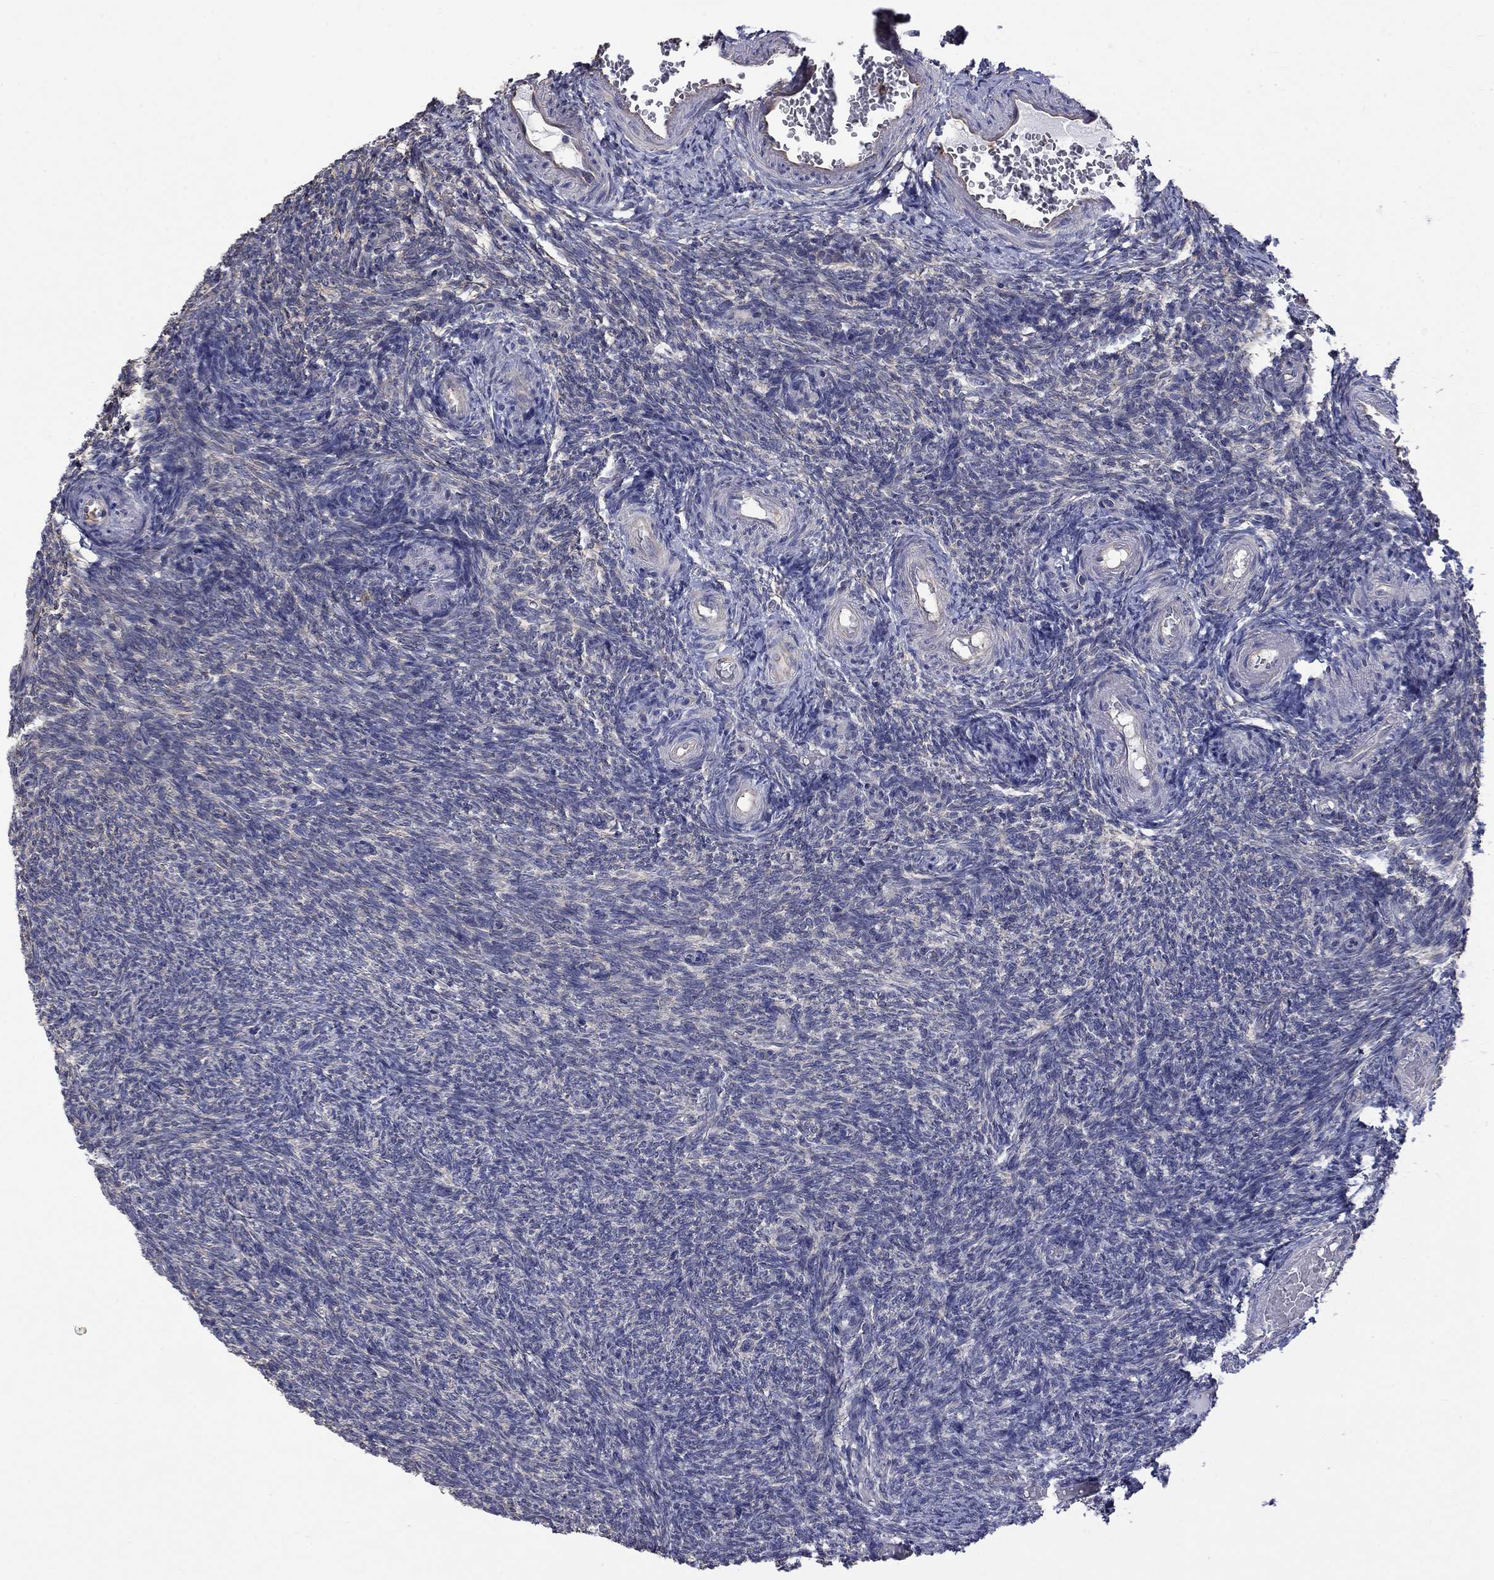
{"staining": {"intensity": "negative", "quantity": "none", "location": "none"}, "tissue": "ovary", "cell_type": "Ovarian stroma cells", "image_type": "normal", "snomed": [{"axis": "morphology", "description": "Normal tissue, NOS"}, {"axis": "topography", "description": "Ovary"}], "caption": "There is no significant expression in ovarian stroma cells of ovary.", "gene": "CAMKK2", "patient": {"sex": "female", "age": 39}}